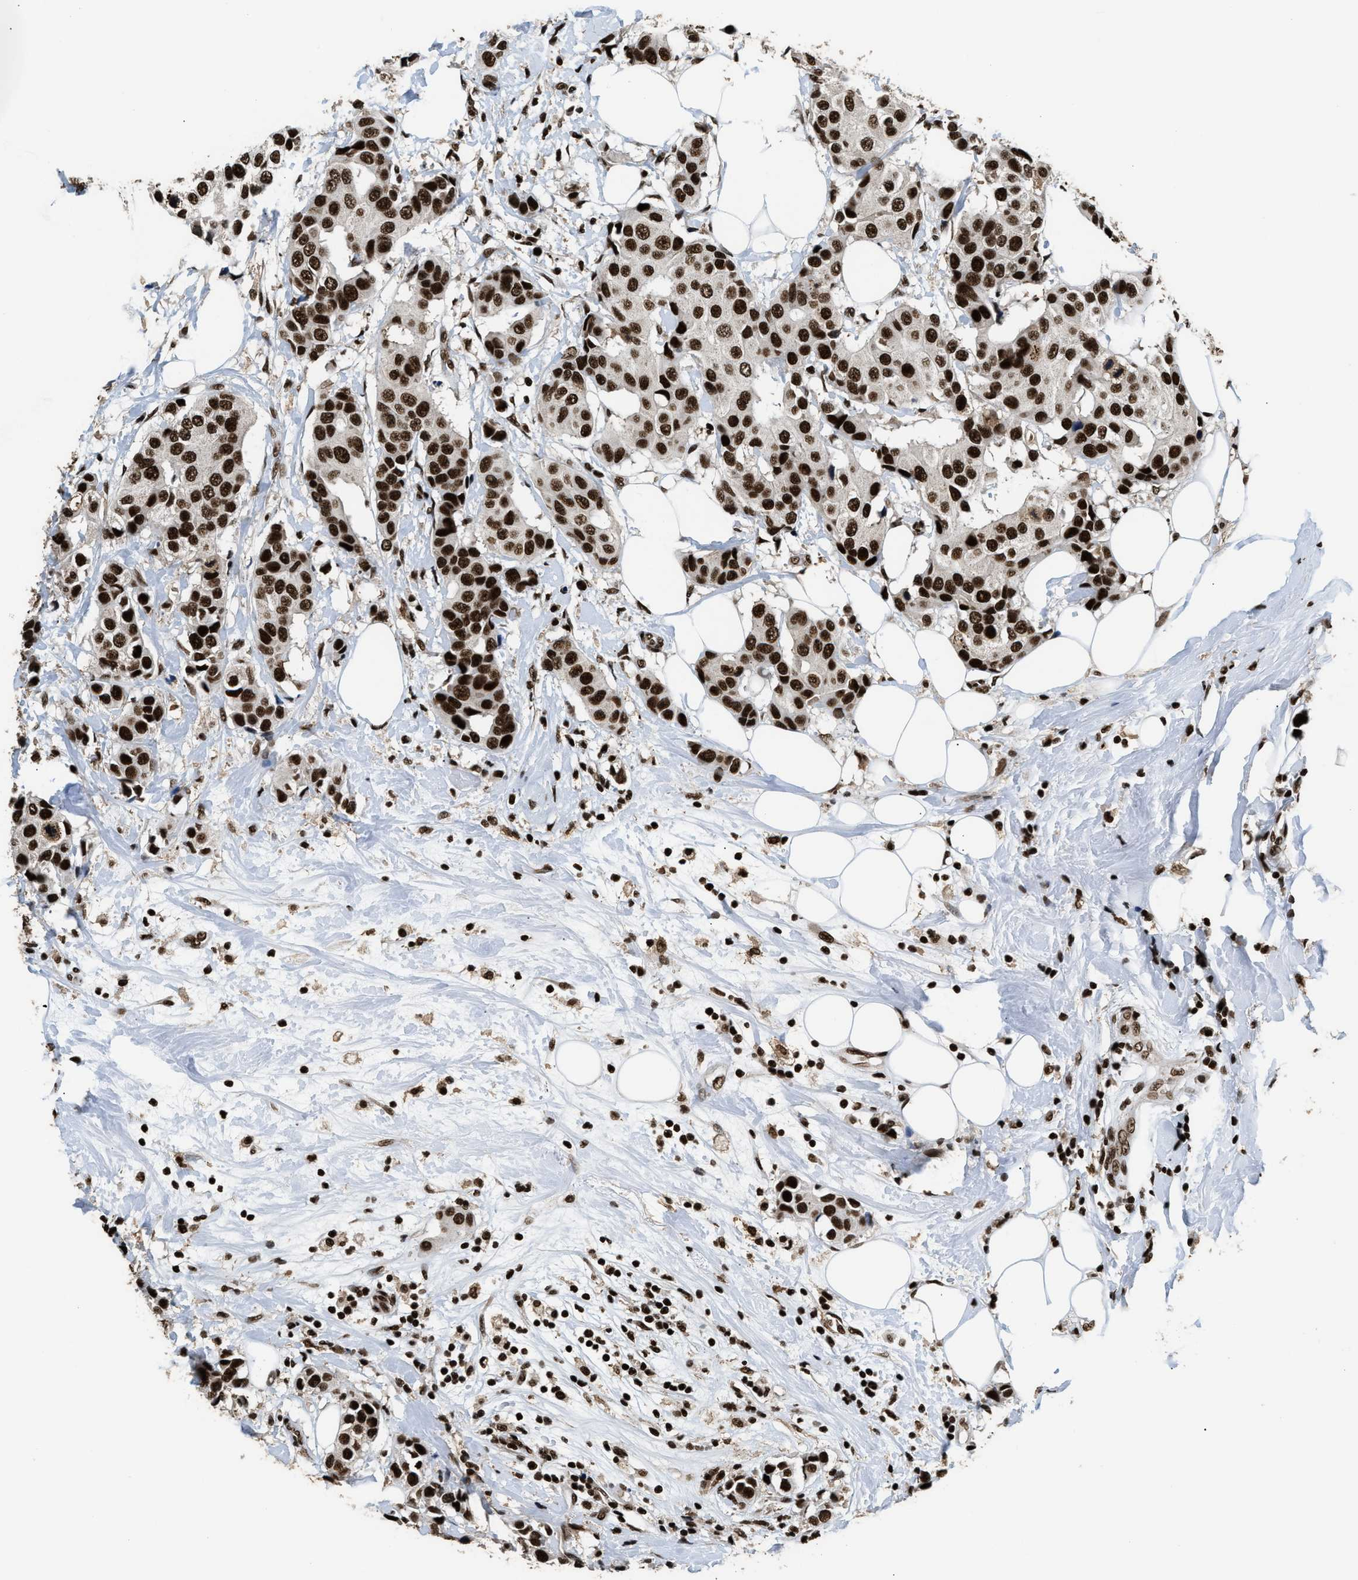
{"staining": {"intensity": "strong", "quantity": ">75%", "location": "nuclear"}, "tissue": "breast cancer", "cell_type": "Tumor cells", "image_type": "cancer", "snomed": [{"axis": "morphology", "description": "Normal tissue, NOS"}, {"axis": "morphology", "description": "Duct carcinoma"}, {"axis": "topography", "description": "Breast"}], "caption": "Breast cancer (infiltrating ductal carcinoma) tissue reveals strong nuclear staining in about >75% of tumor cells", "gene": "RAD21", "patient": {"sex": "female", "age": 39}}